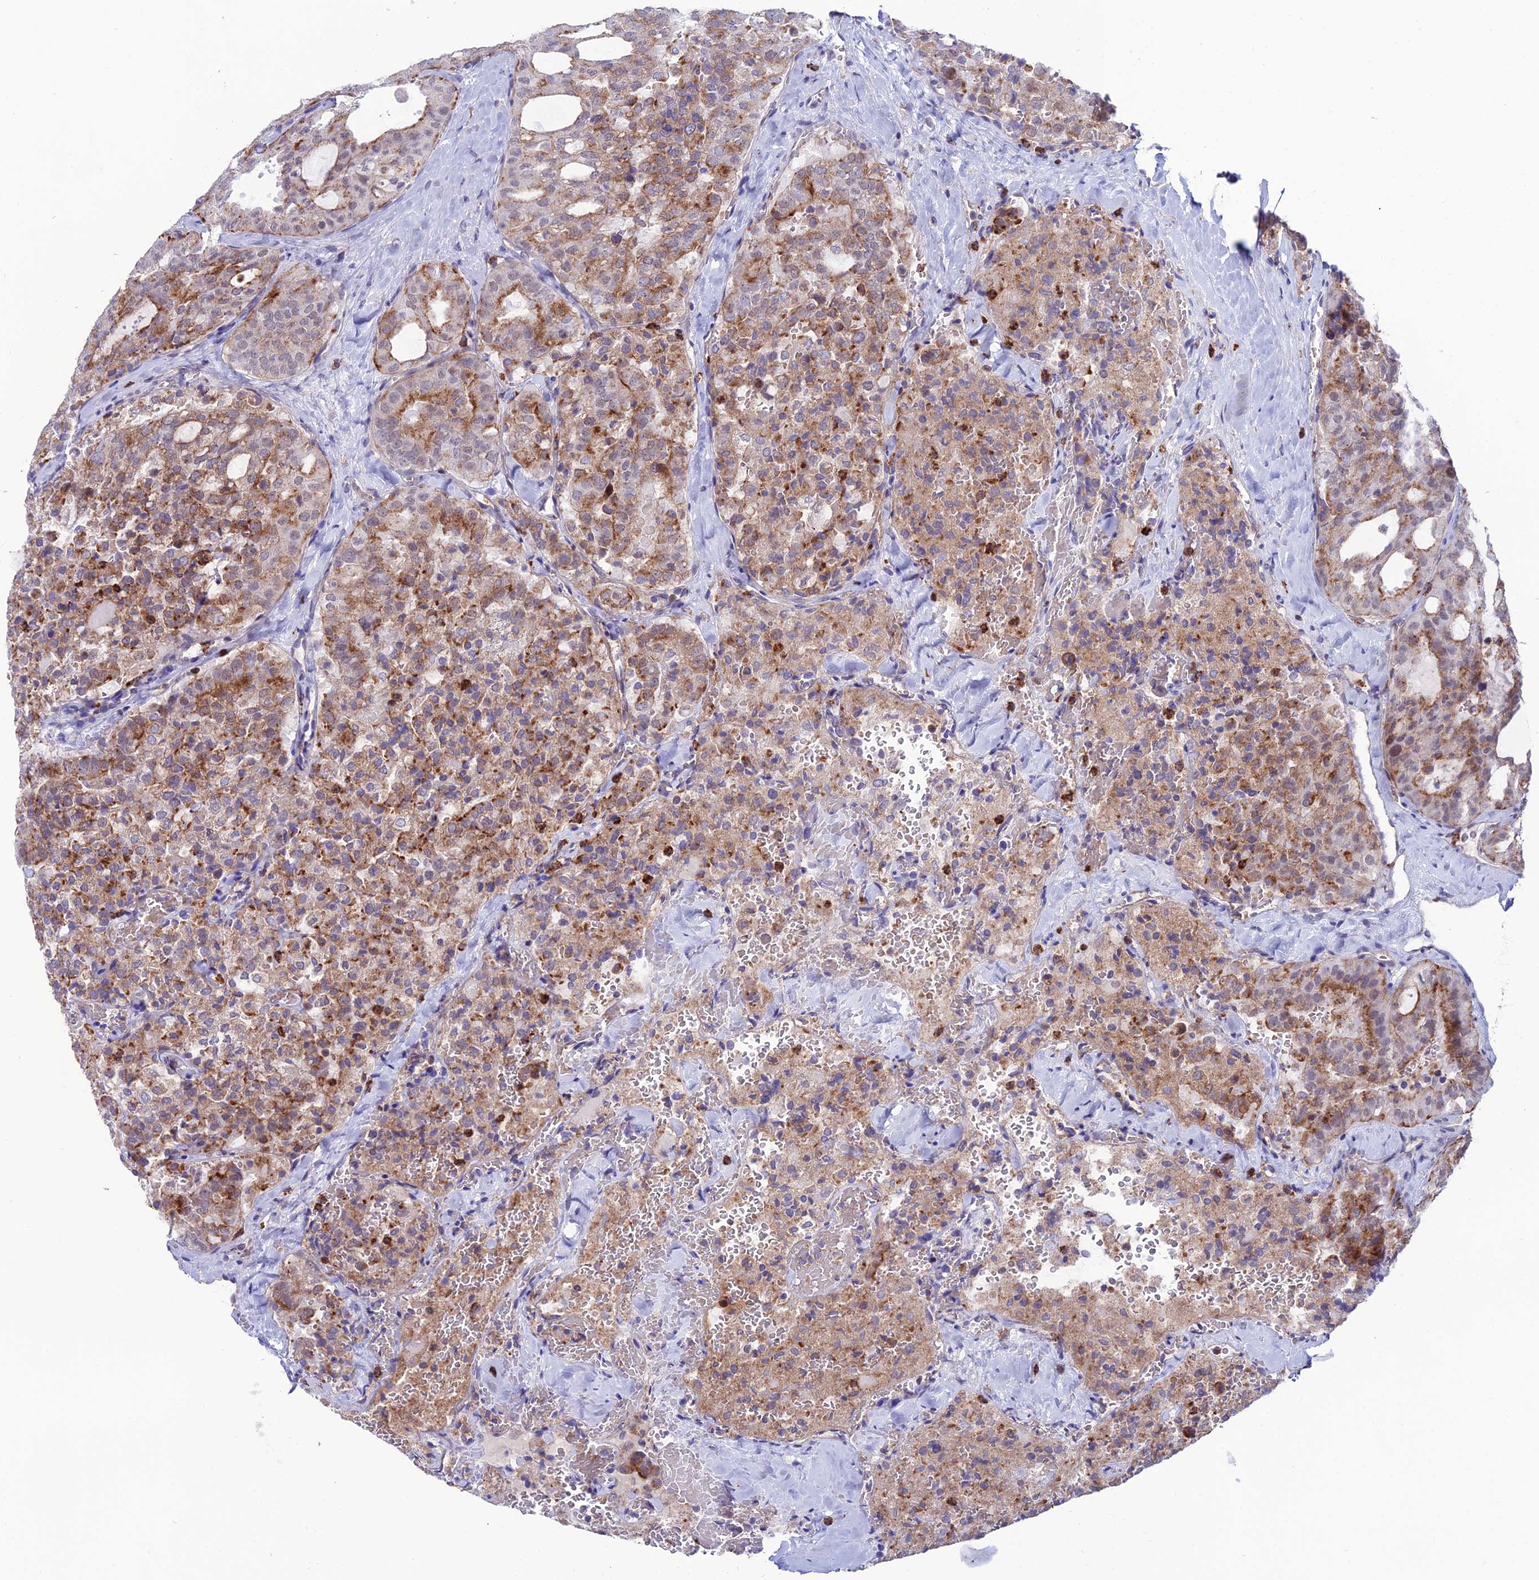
{"staining": {"intensity": "moderate", "quantity": "25%-75%", "location": "cytoplasmic/membranous"}, "tissue": "thyroid cancer", "cell_type": "Tumor cells", "image_type": "cancer", "snomed": [{"axis": "morphology", "description": "Follicular adenoma carcinoma, NOS"}, {"axis": "topography", "description": "Thyroid gland"}], "caption": "Thyroid follicular adenoma carcinoma was stained to show a protein in brown. There is medium levels of moderate cytoplasmic/membranous expression in about 25%-75% of tumor cells.", "gene": "COL6A6", "patient": {"sex": "male", "age": 75}}